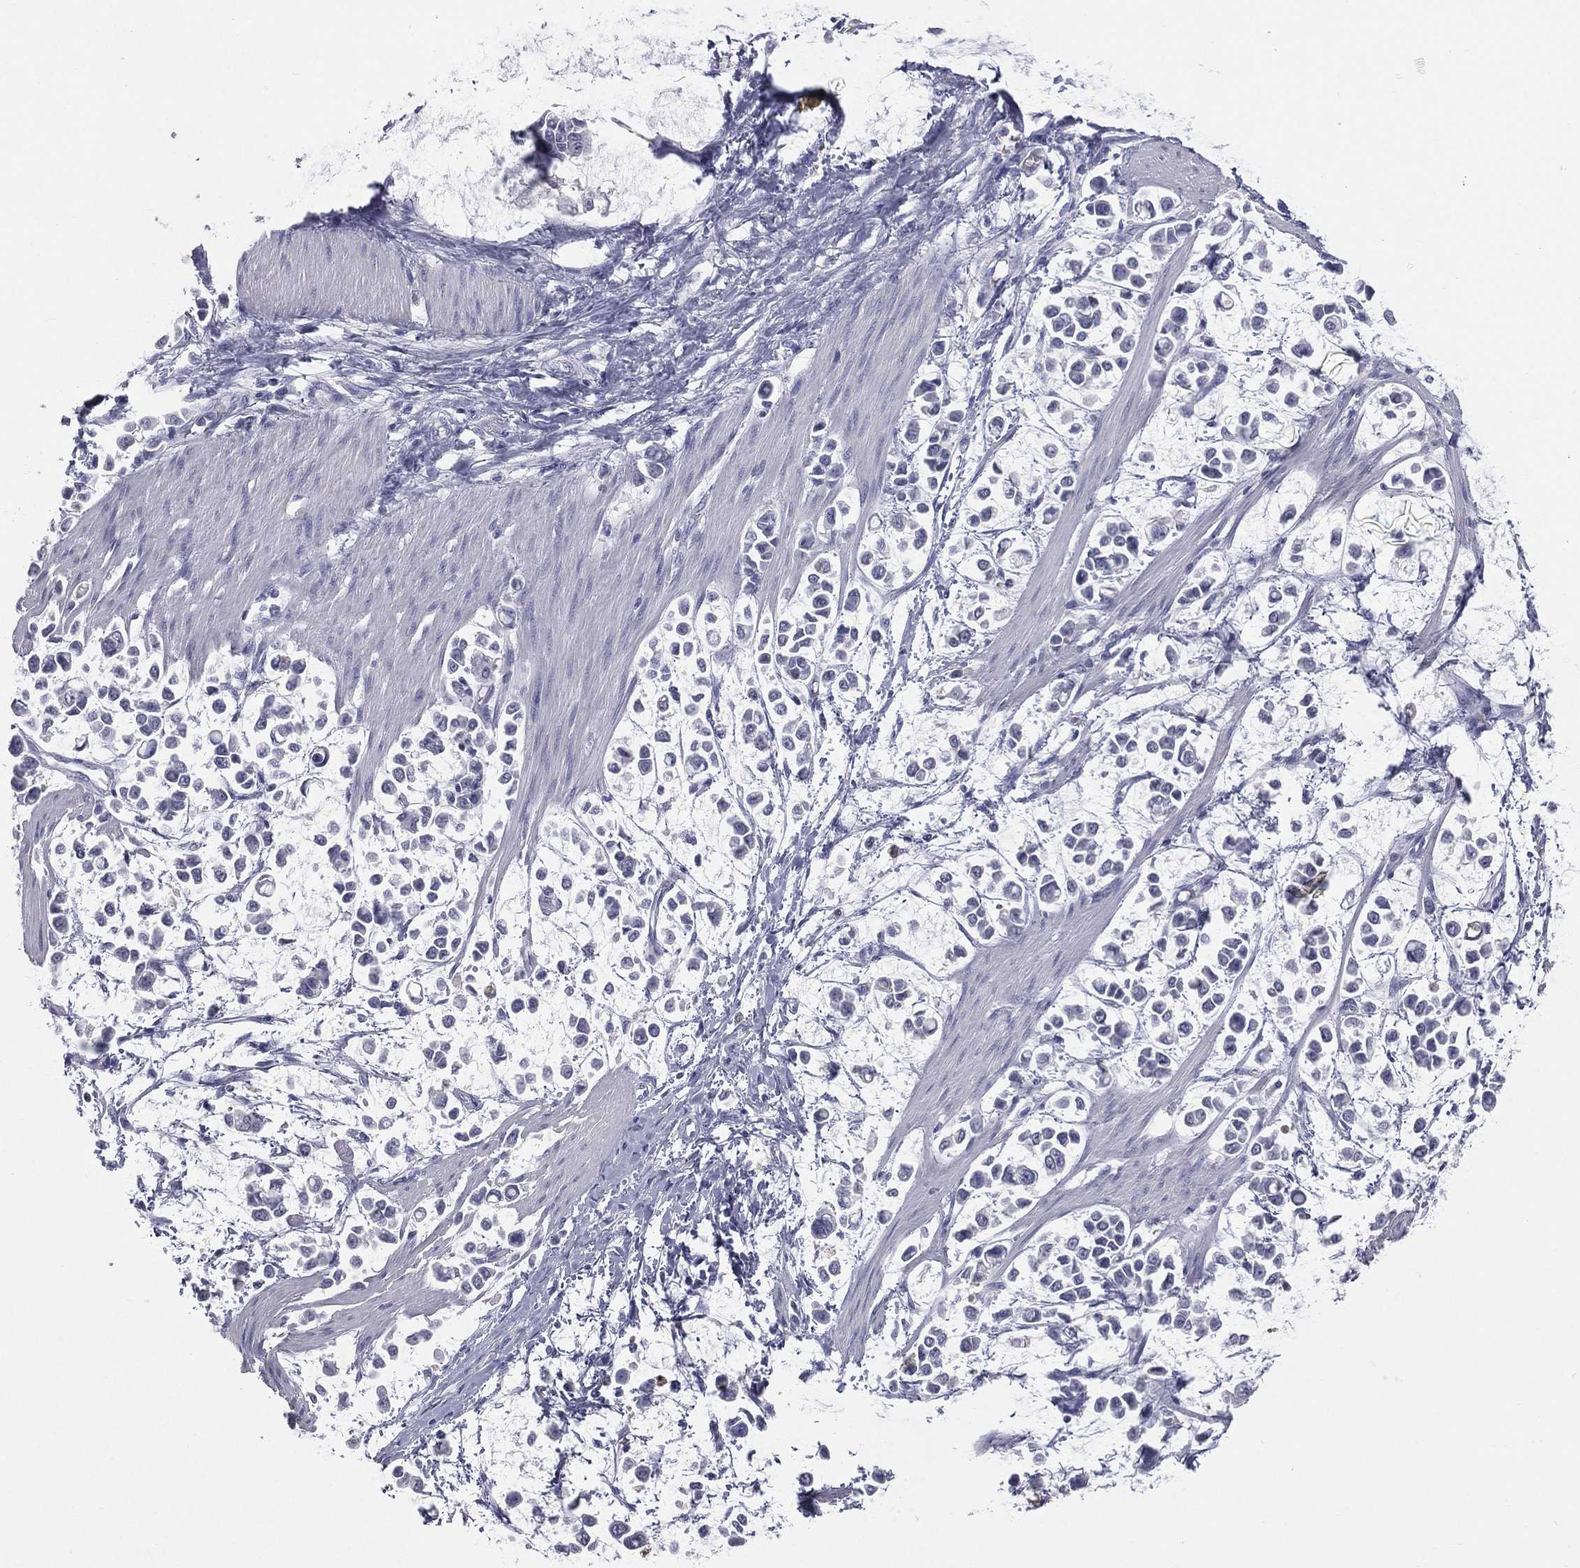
{"staining": {"intensity": "negative", "quantity": "none", "location": "none"}, "tissue": "stomach cancer", "cell_type": "Tumor cells", "image_type": "cancer", "snomed": [{"axis": "morphology", "description": "Adenocarcinoma, NOS"}, {"axis": "topography", "description": "Stomach"}], "caption": "This is a photomicrograph of immunohistochemistry staining of stomach cancer, which shows no expression in tumor cells. The staining was performed using DAB to visualize the protein expression in brown, while the nuclei were stained in blue with hematoxylin (Magnification: 20x).", "gene": "ESX1", "patient": {"sex": "male", "age": 82}}